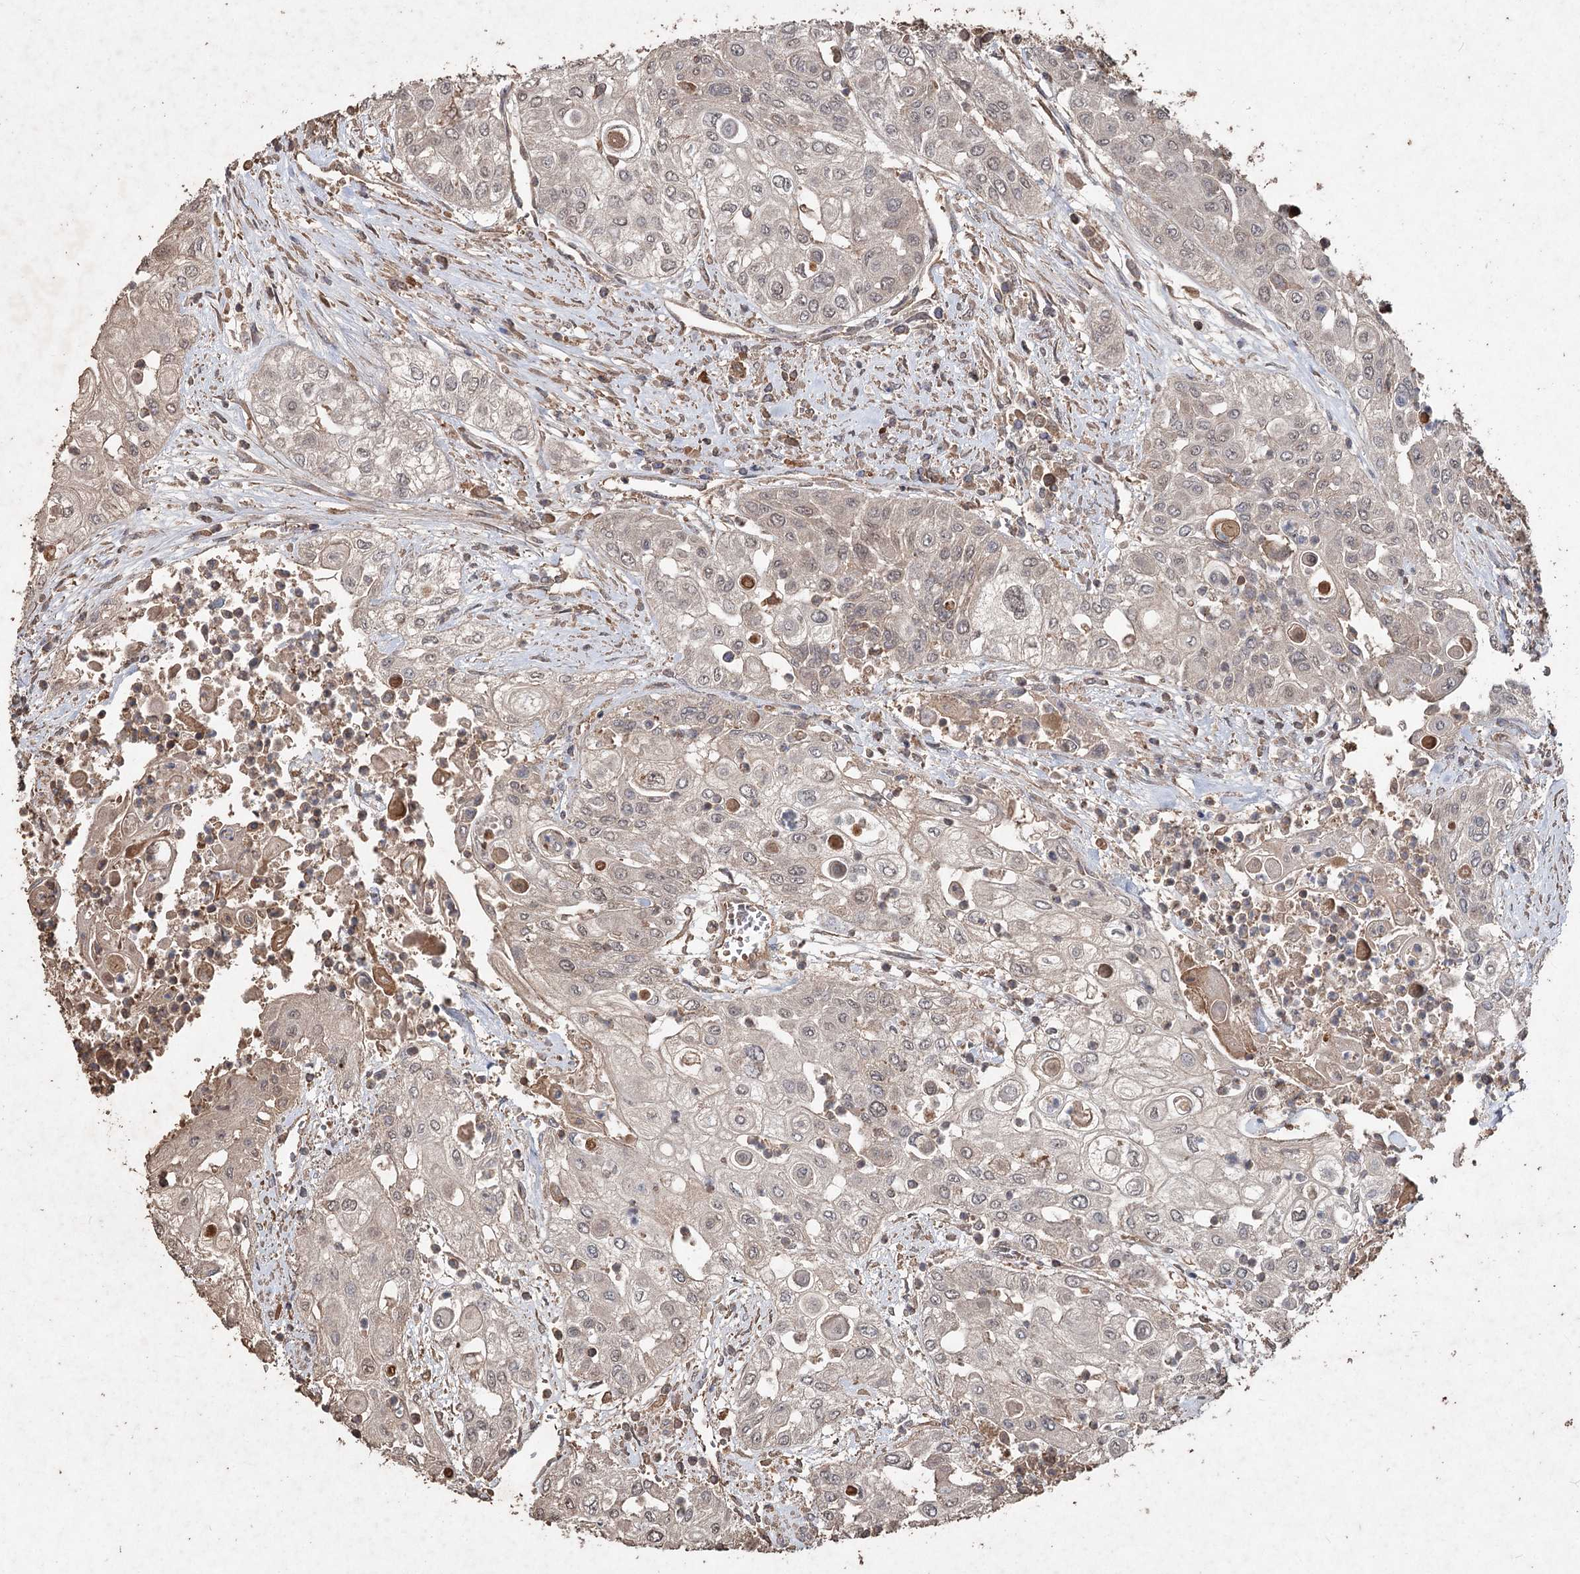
{"staining": {"intensity": "negative", "quantity": "none", "location": "none"}, "tissue": "urothelial cancer", "cell_type": "Tumor cells", "image_type": "cancer", "snomed": [{"axis": "morphology", "description": "Urothelial carcinoma, High grade"}, {"axis": "topography", "description": "Urinary bladder"}], "caption": "A high-resolution micrograph shows immunohistochemistry staining of urothelial cancer, which shows no significant expression in tumor cells.", "gene": "FBXO7", "patient": {"sex": "female", "age": 79}}